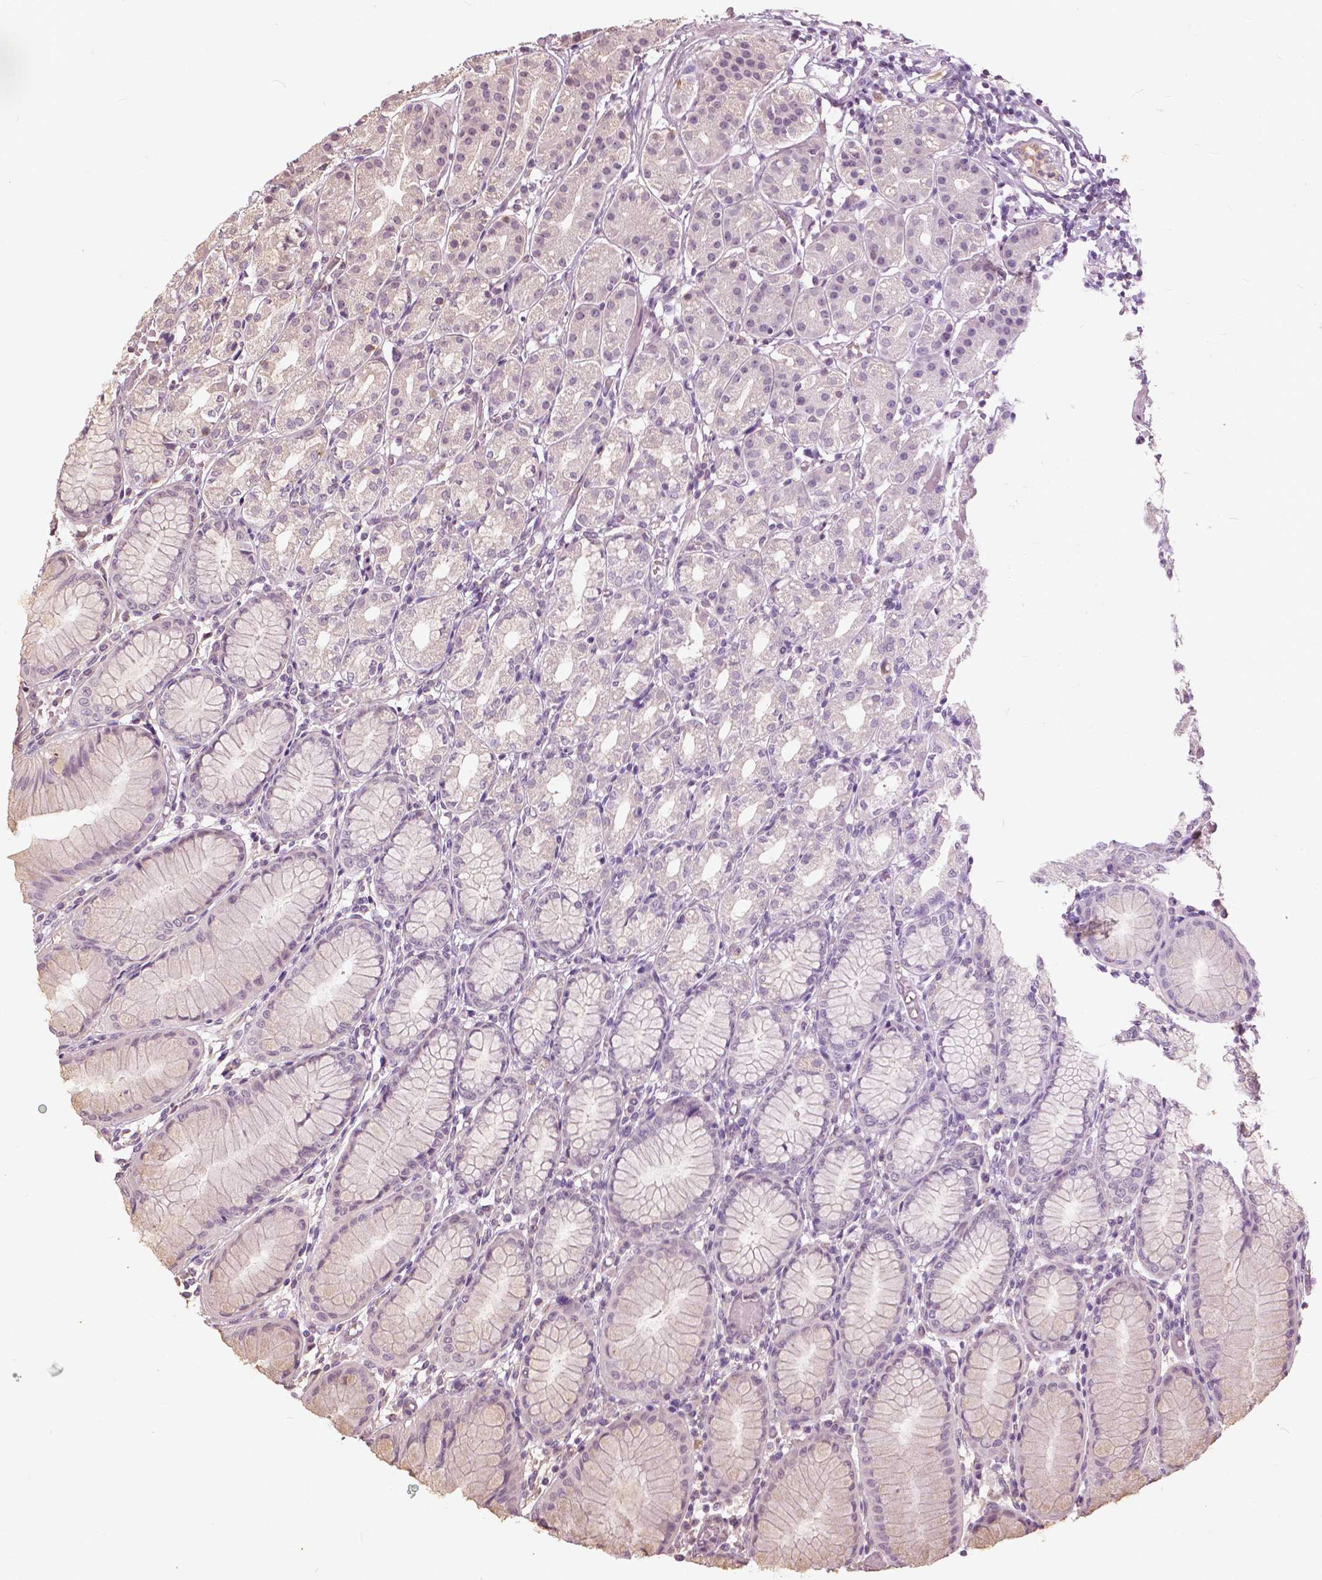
{"staining": {"intensity": "negative", "quantity": "none", "location": "none"}, "tissue": "stomach", "cell_type": "Glandular cells", "image_type": "normal", "snomed": [{"axis": "morphology", "description": "Normal tissue, NOS"}, {"axis": "topography", "description": "Stomach"}], "caption": "Immunohistochemistry (IHC) histopathology image of unremarkable stomach stained for a protein (brown), which exhibits no expression in glandular cells.", "gene": "ANGPTL4", "patient": {"sex": "female", "age": 57}}